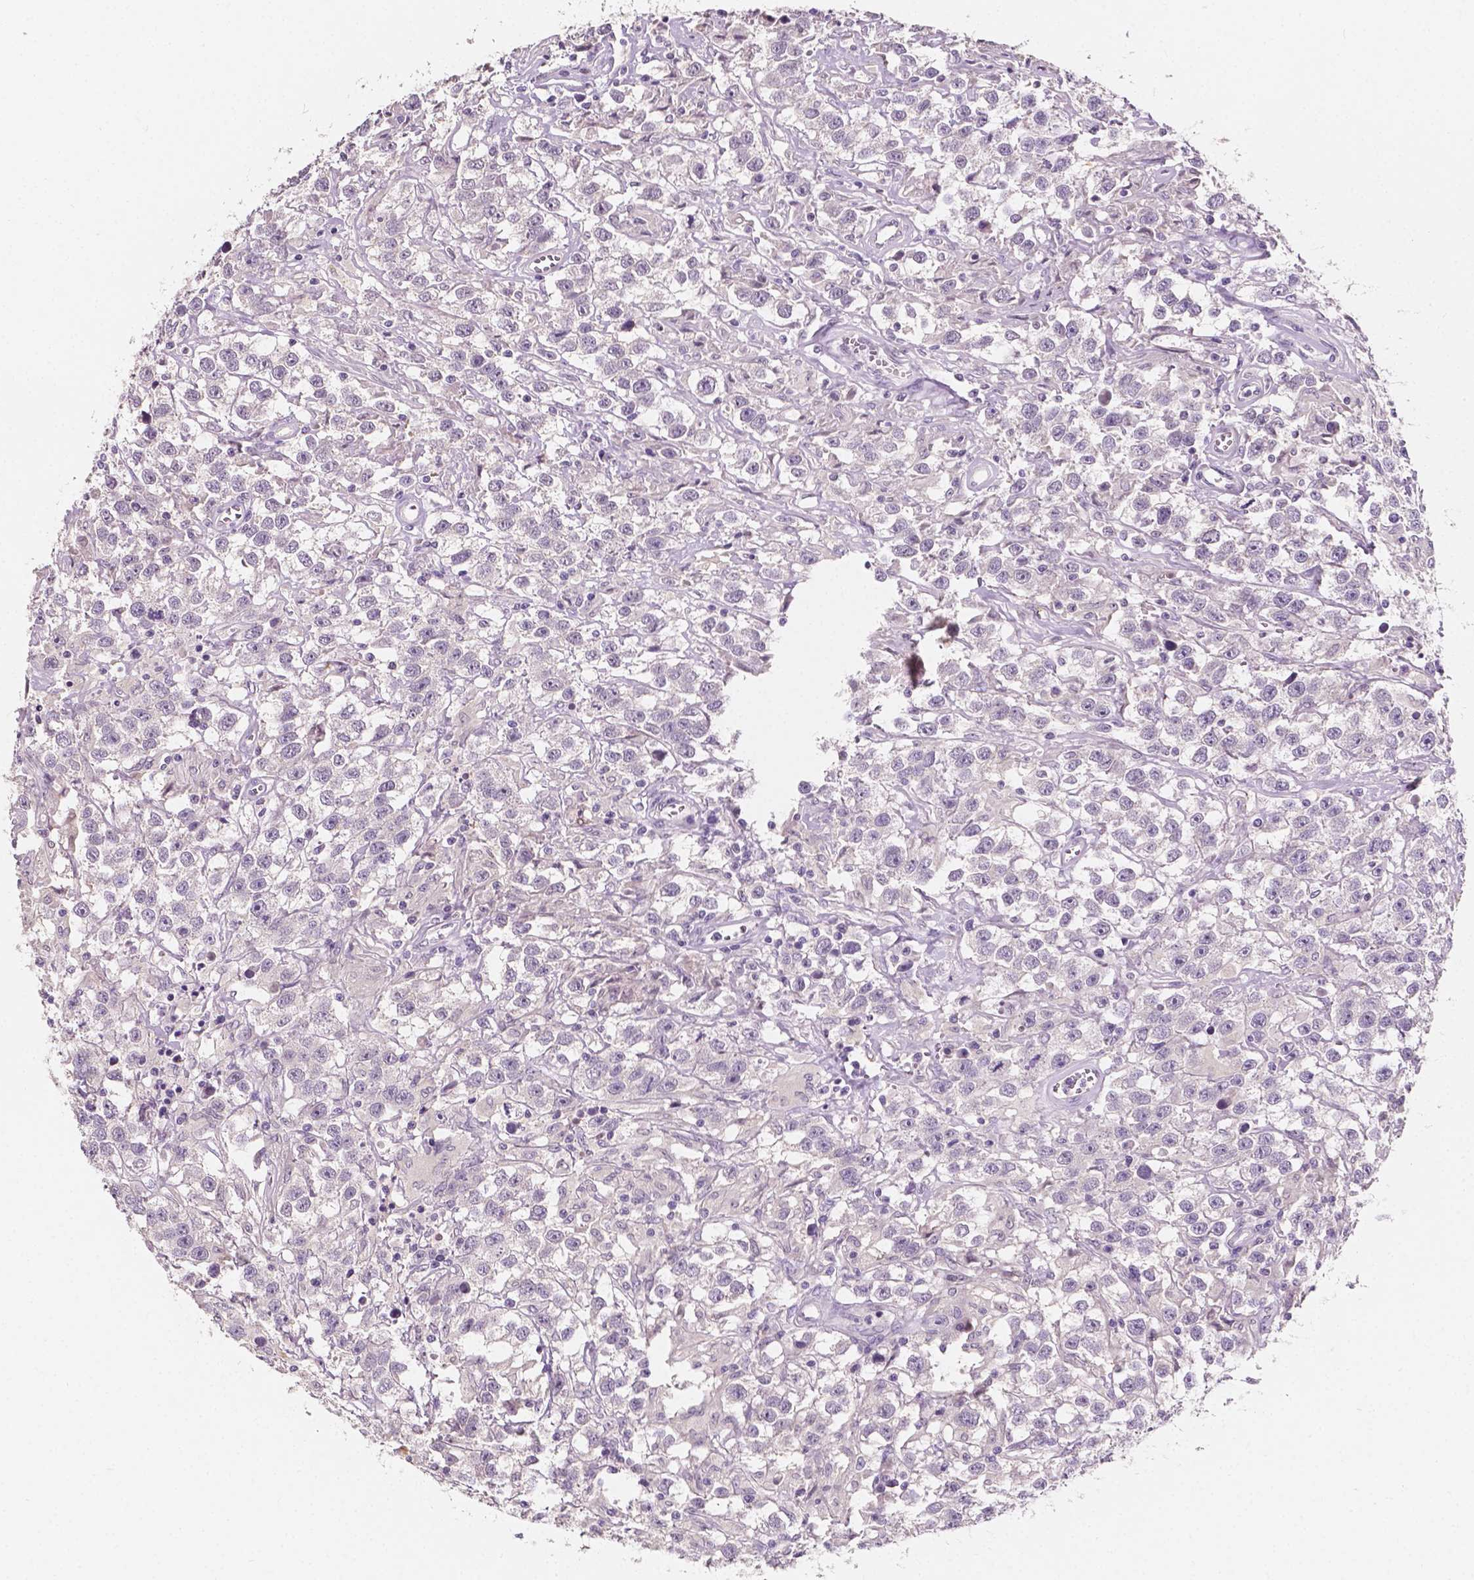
{"staining": {"intensity": "negative", "quantity": "none", "location": "none"}, "tissue": "testis cancer", "cell_type": "Tumor cells", "image_type": "cancer", "snomed": [{"axis": "morphology", "description": "Seminoma, NOS"}, {"axis": "topography", "description": "Testis"}], "caption": "A photomicrograph of human seminoma (testis) is negative for staining in tumor cells.", "gene": "TAL1", "patient": {"sex": "male", "age": 43}}